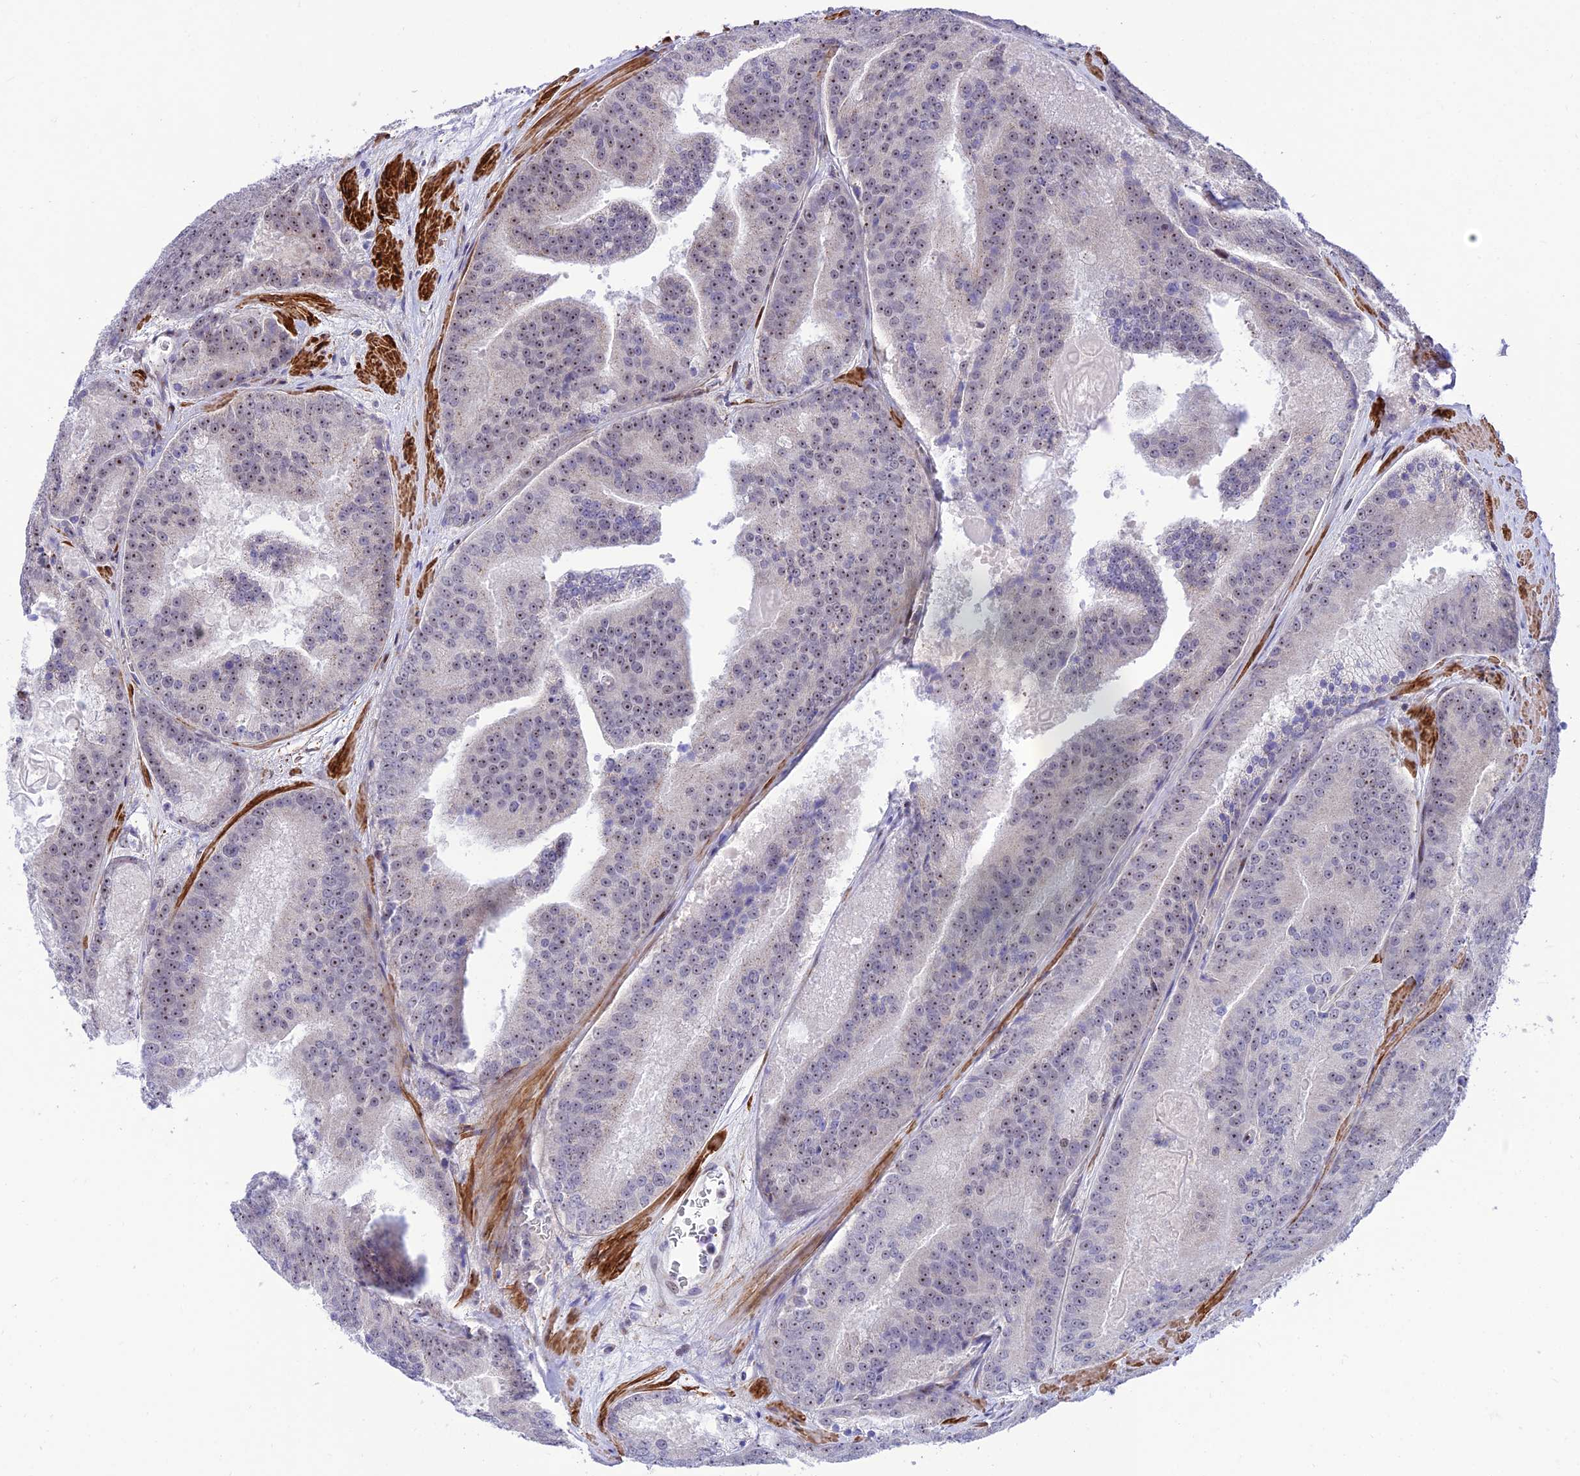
{"staining": {"intensity": "weak", "quantity": "25%-75%", "location": "nuclear"}, "tissue": "prostate cancer", "cell_type": "Tumor cells", "image_type": "cancer", "snomed": [{"axis": "morphology", "description": "Adenocarcinoma, High grade"}, {"axis": "topography", "description": "Prostate"}], "caption": "Protein staining shows weak nuclear expression in approximately 25%-75% of tumor cells in adenocarcinoma (high-grade) (prostate).", "gene": "KBTBD7", "patient": {"sex": "male", "age": 61}}